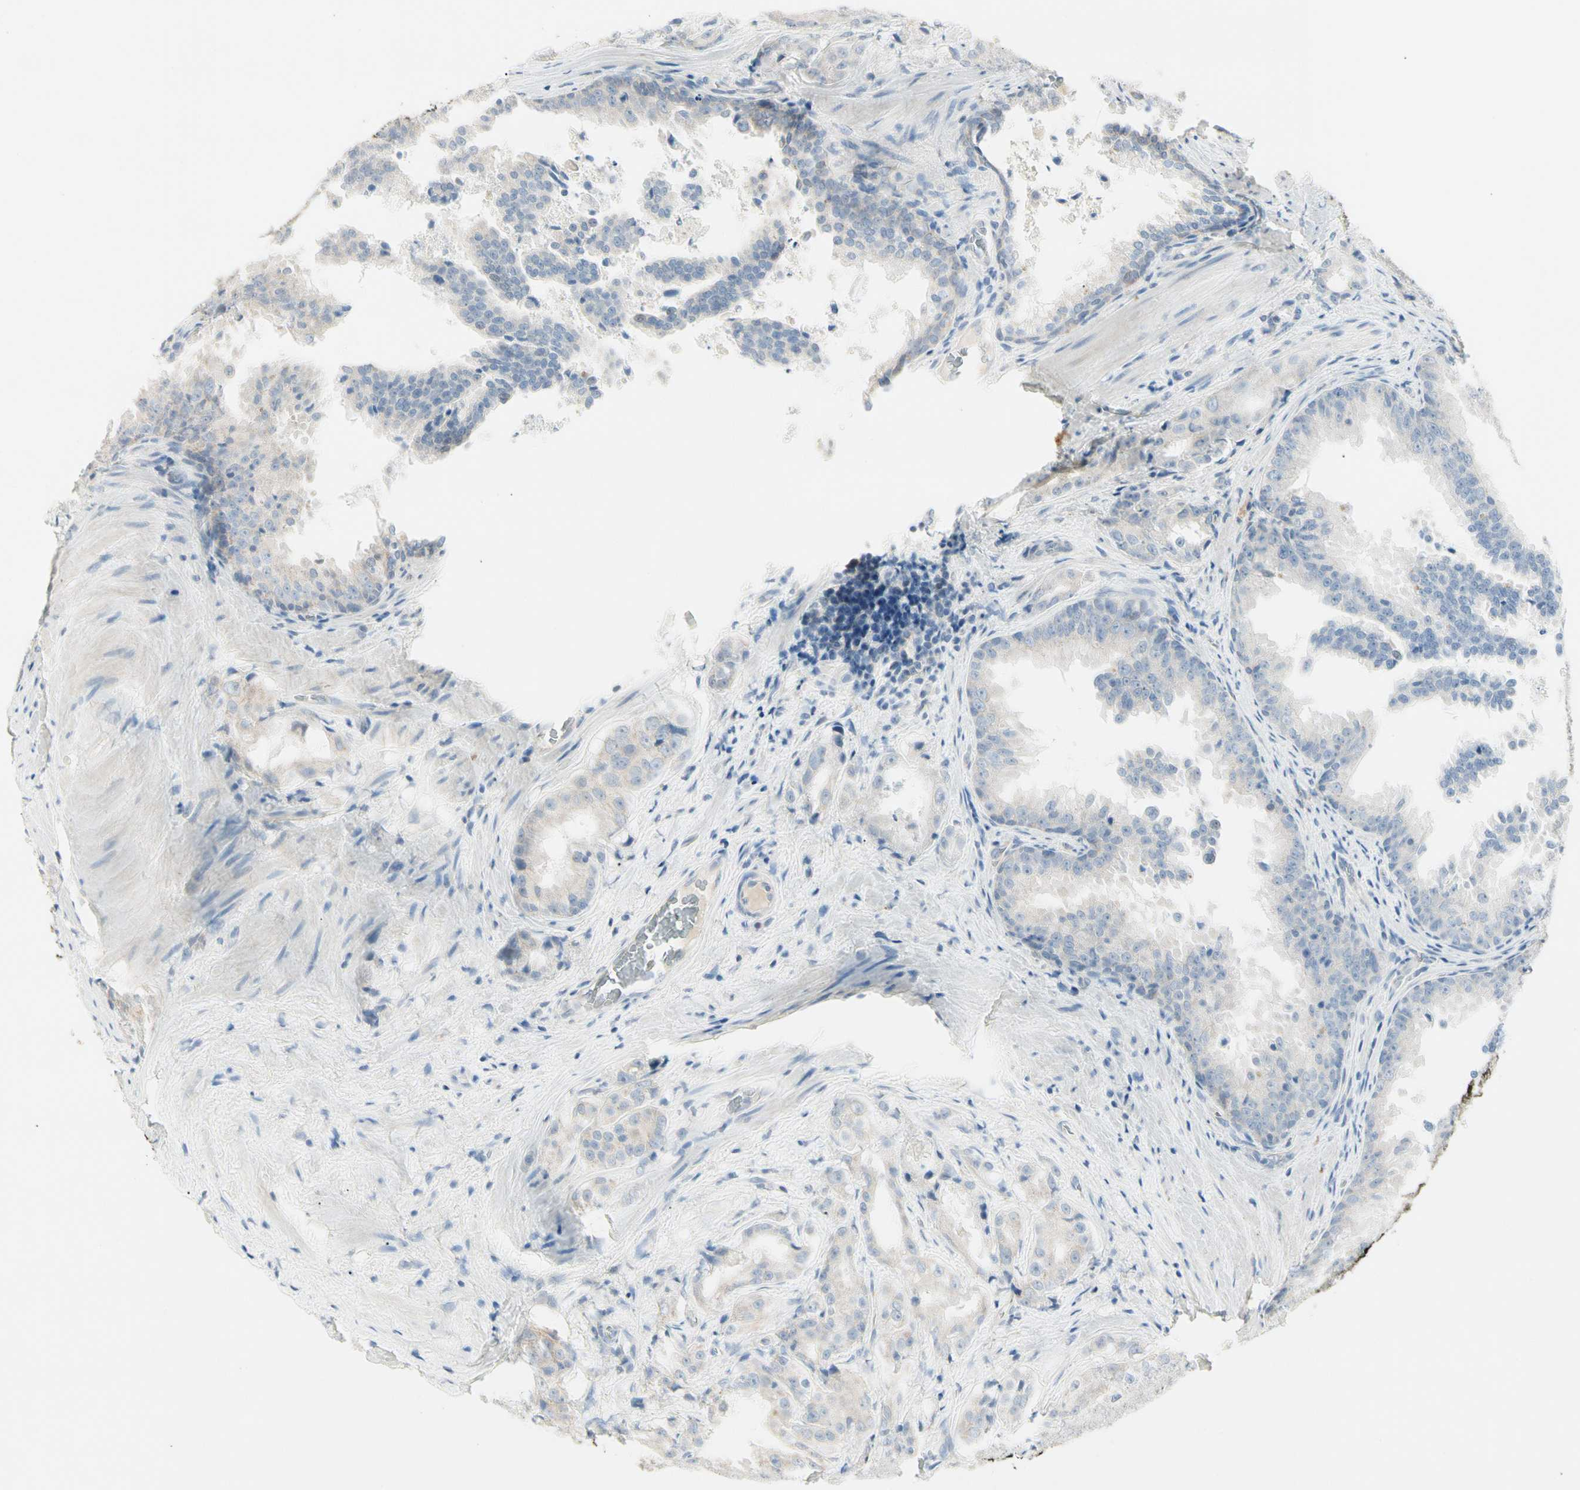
{"staining": {"intensity": "negative", "quantity": "none", "location": "none"}, "tissue": "prostate cancer", "cell_type": "Tumor cells", "image_type": "cancer", "snomed": [{"axis": "morphology", "description": "Adenocarcinoma, High grade"}, {"axis": "topography", "description": "Prostate"}], "caption": "The immunohistochemistry histopathology image has no significant expression in tumor cells of high-grade adenocarcinoma (prostate) tissue.", "gene": "ALDH18A1", "patient": {"sex": "male", "age": 73}}